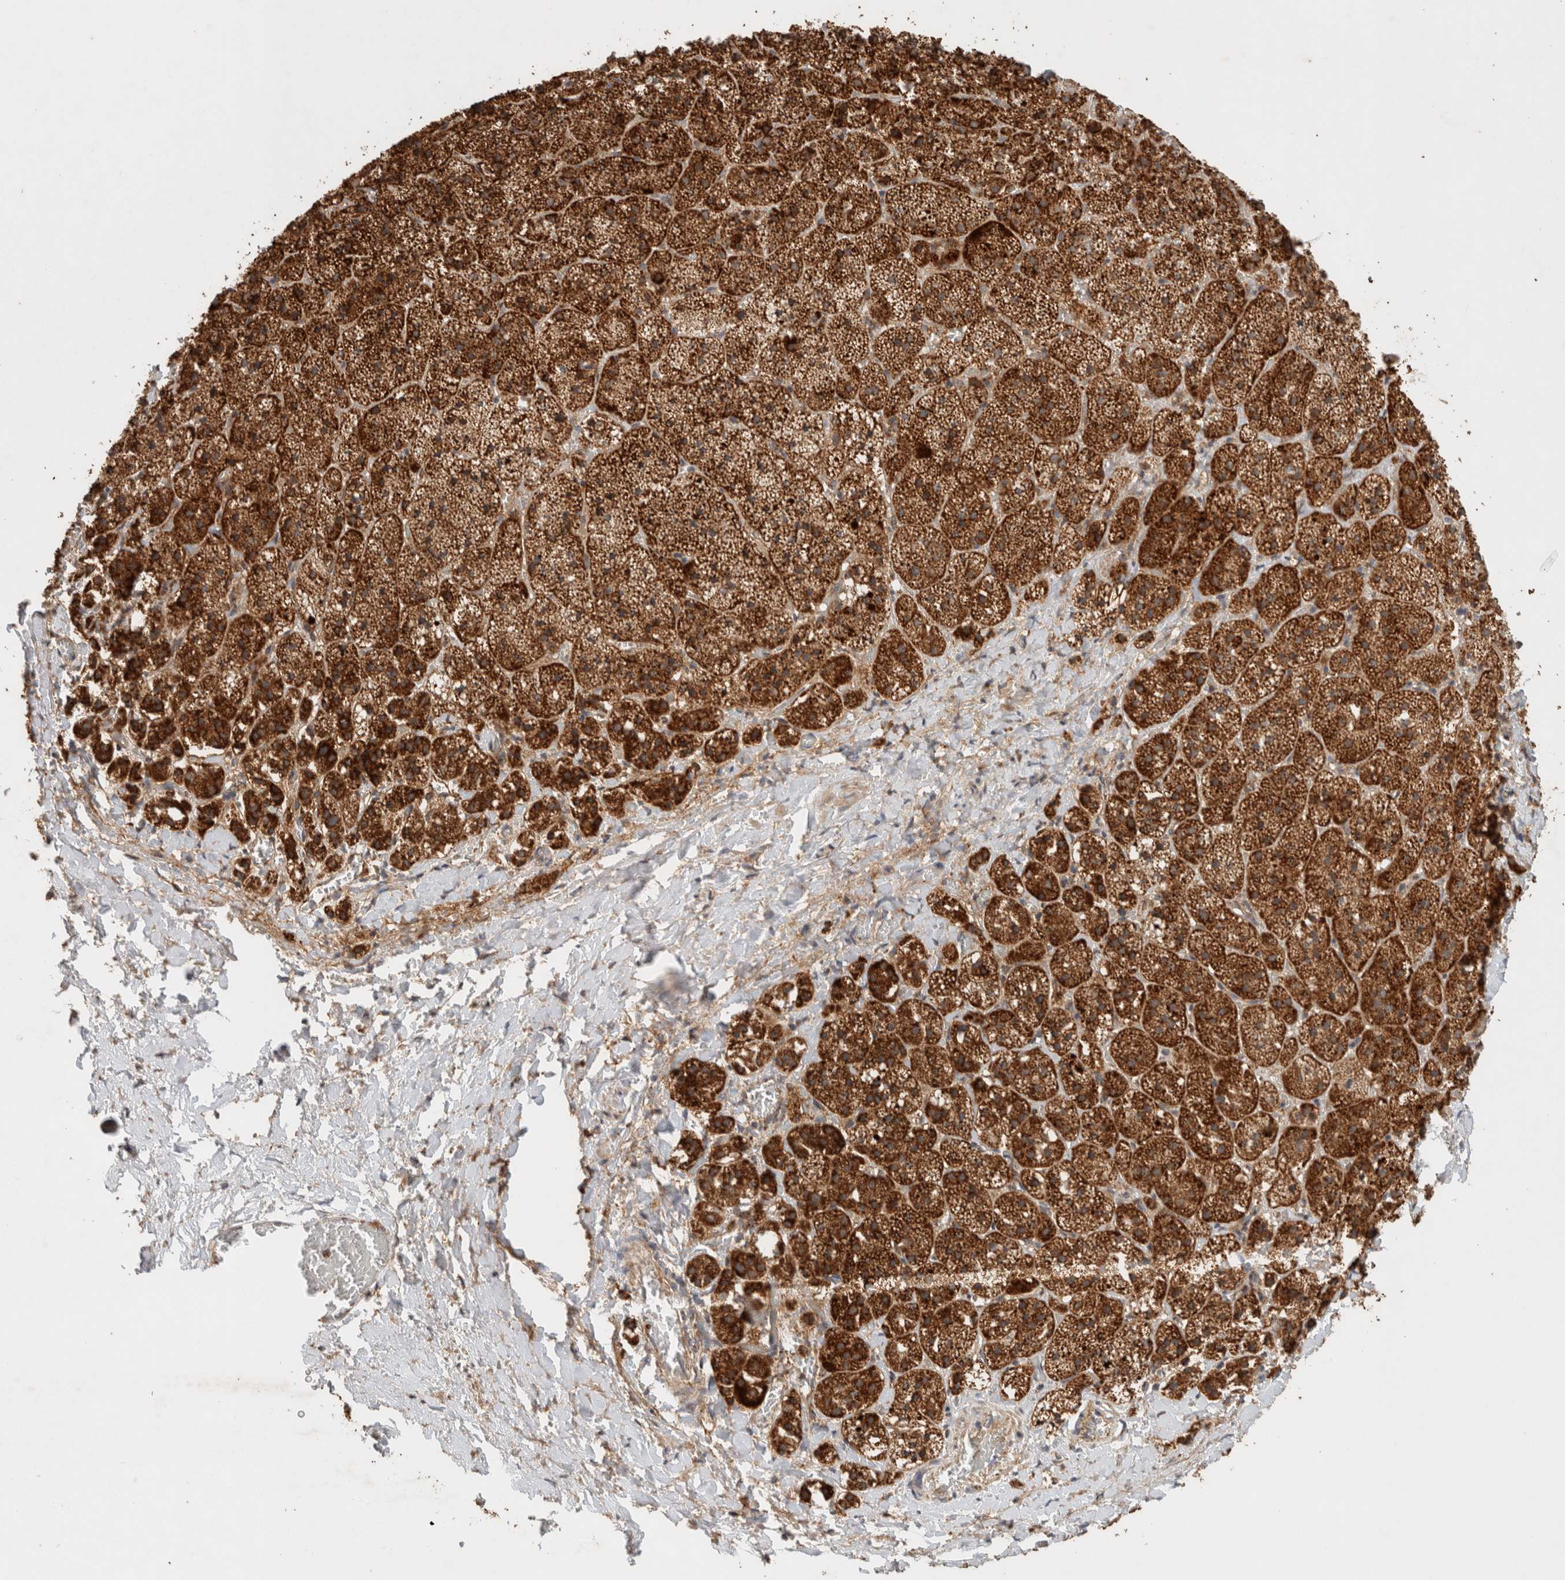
{"staining": {"intensity": "strong", "quantity": ">75%", "location": "cytoplasmic/membranous"}, "tissue": "adrenal gland", "cell_type": "Glandular cells", "image_type": "normal", "snomed": [{"axis": "morphology", "description": "Normal tissue, NOS"}, {"axis": "topography", "description": "Adrenal gland"}], "caption": "IHC photomicrograph of unremarkable human adrenal gland stained for a protein (brown), which reveals high levels of strong cytoplasmic/membranous positivity in about >75% of glandular cells.", "gene": "EIF2B3", "patient": {"sex": "female", "age": 44}}